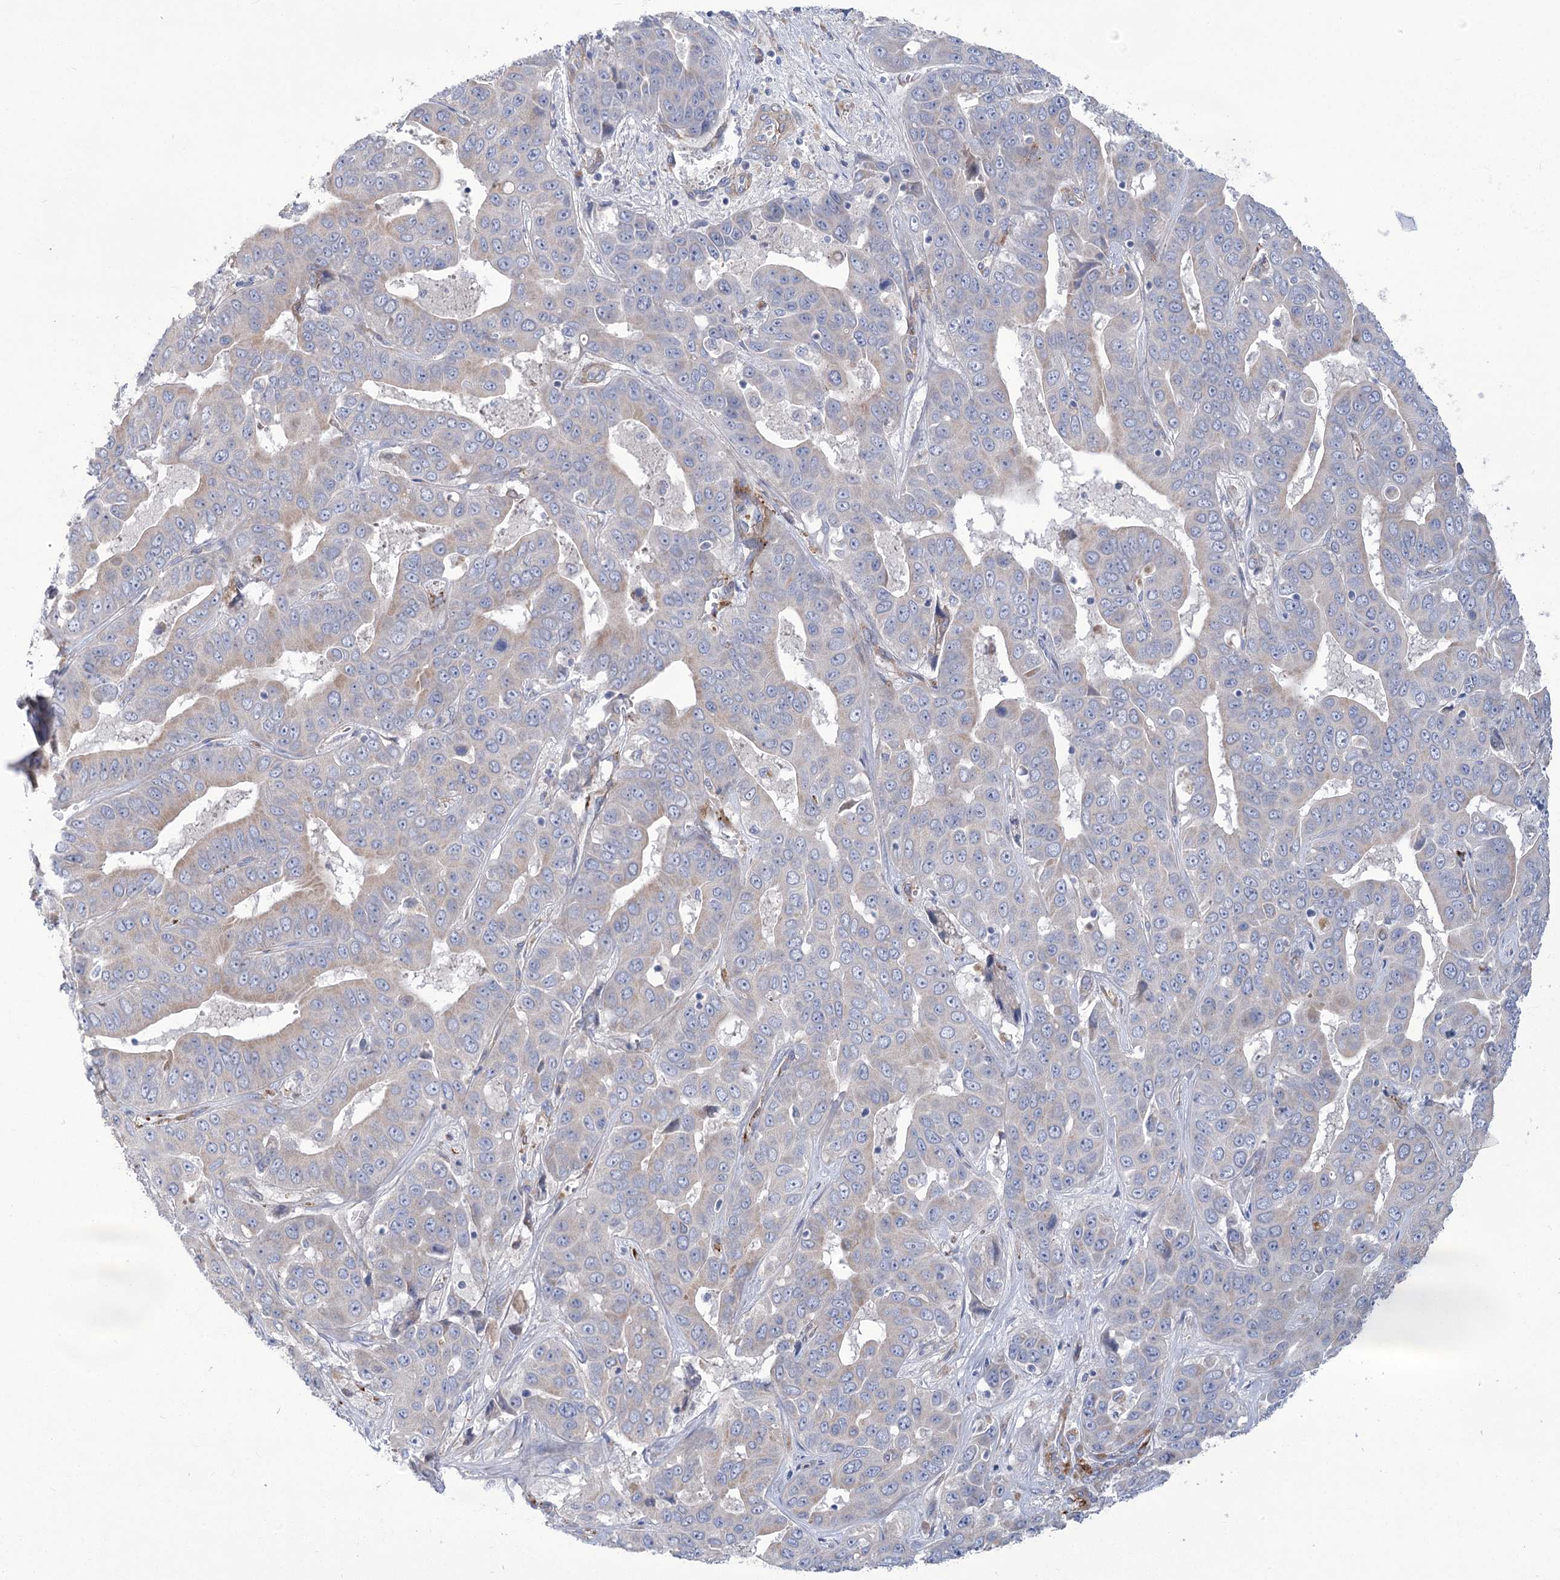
{"staining": {"intensity": "negative", "quantity": "none", "location": "none"}, "tissue": "liver cancer", "cell_type": "Tumor cells", "image_type": "cancer", "snomed": [{"axis": "morphology", "description": "Cholangiocarcinoma"}, {"axis": "topography", "description": "Liver"}], "caption": "Micrograph shows no significant protein staining in tumor cells of liver cholangiocarcinoma. (Brightfield microscopy of DAB (3,3'-diaminobenzidine) immunohistochemistry at high magnification).", "gene": "ANGPTL3", "patient": {"sex": "female", "age": 52}}